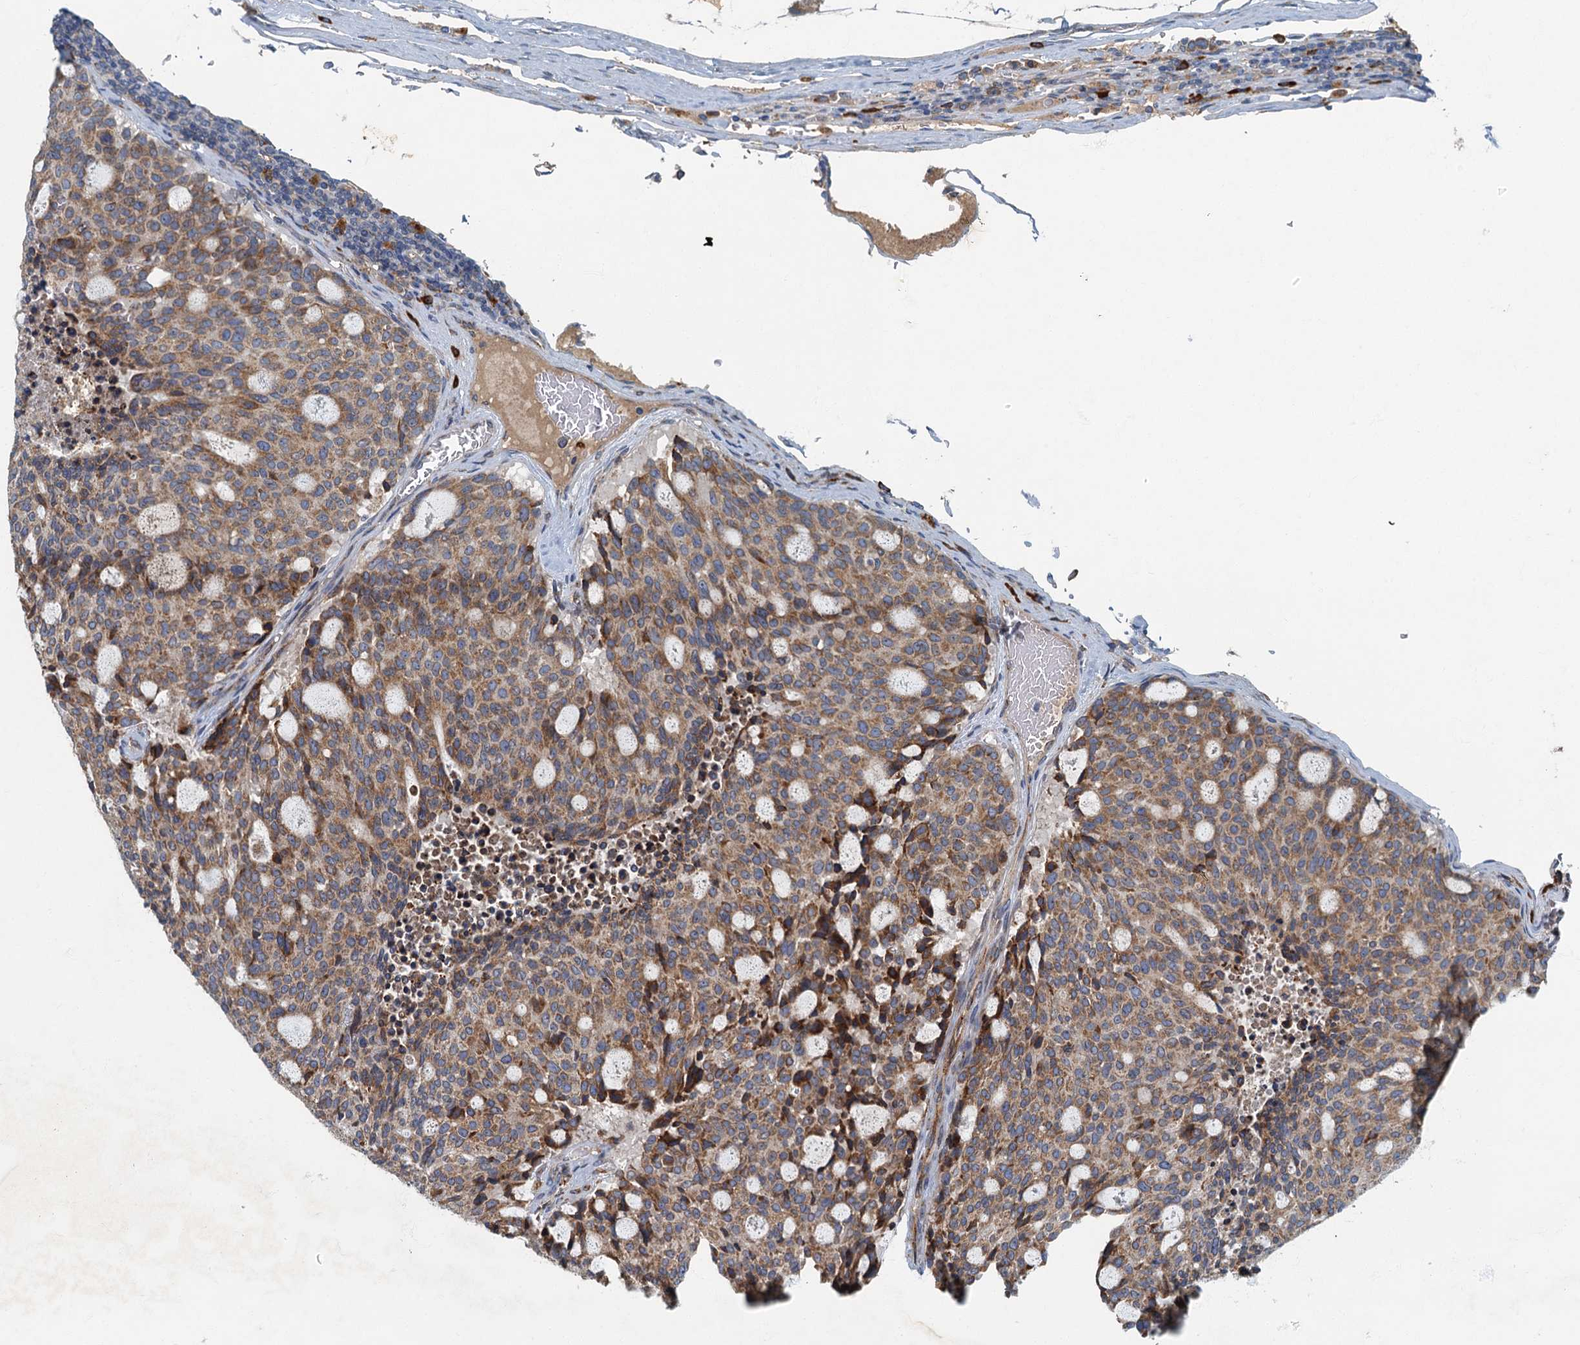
{"staining": {"intensity": "moderate", "quantity": ">75%", "location": "cytoplasmic/membranous"}, "tissue": "carcinoid", "cell_type": "Tumor cells", "image_type": "cancer", "snomed": [{"axis": "morphology", "description": "Carcinoid, malignant, NOS"}, {"axis": "topography", "description": "Pancreas"}], "caption": "Immunohistochemical staining of malignant carcinoid reveals medium levels of moderate cytoplasmic/membranous protein staining in approximately >75% of tumor cells. Nuclei are stained in blue.", "gene": "SPDYC", "patient": {"sex": "female", "age": 54}}